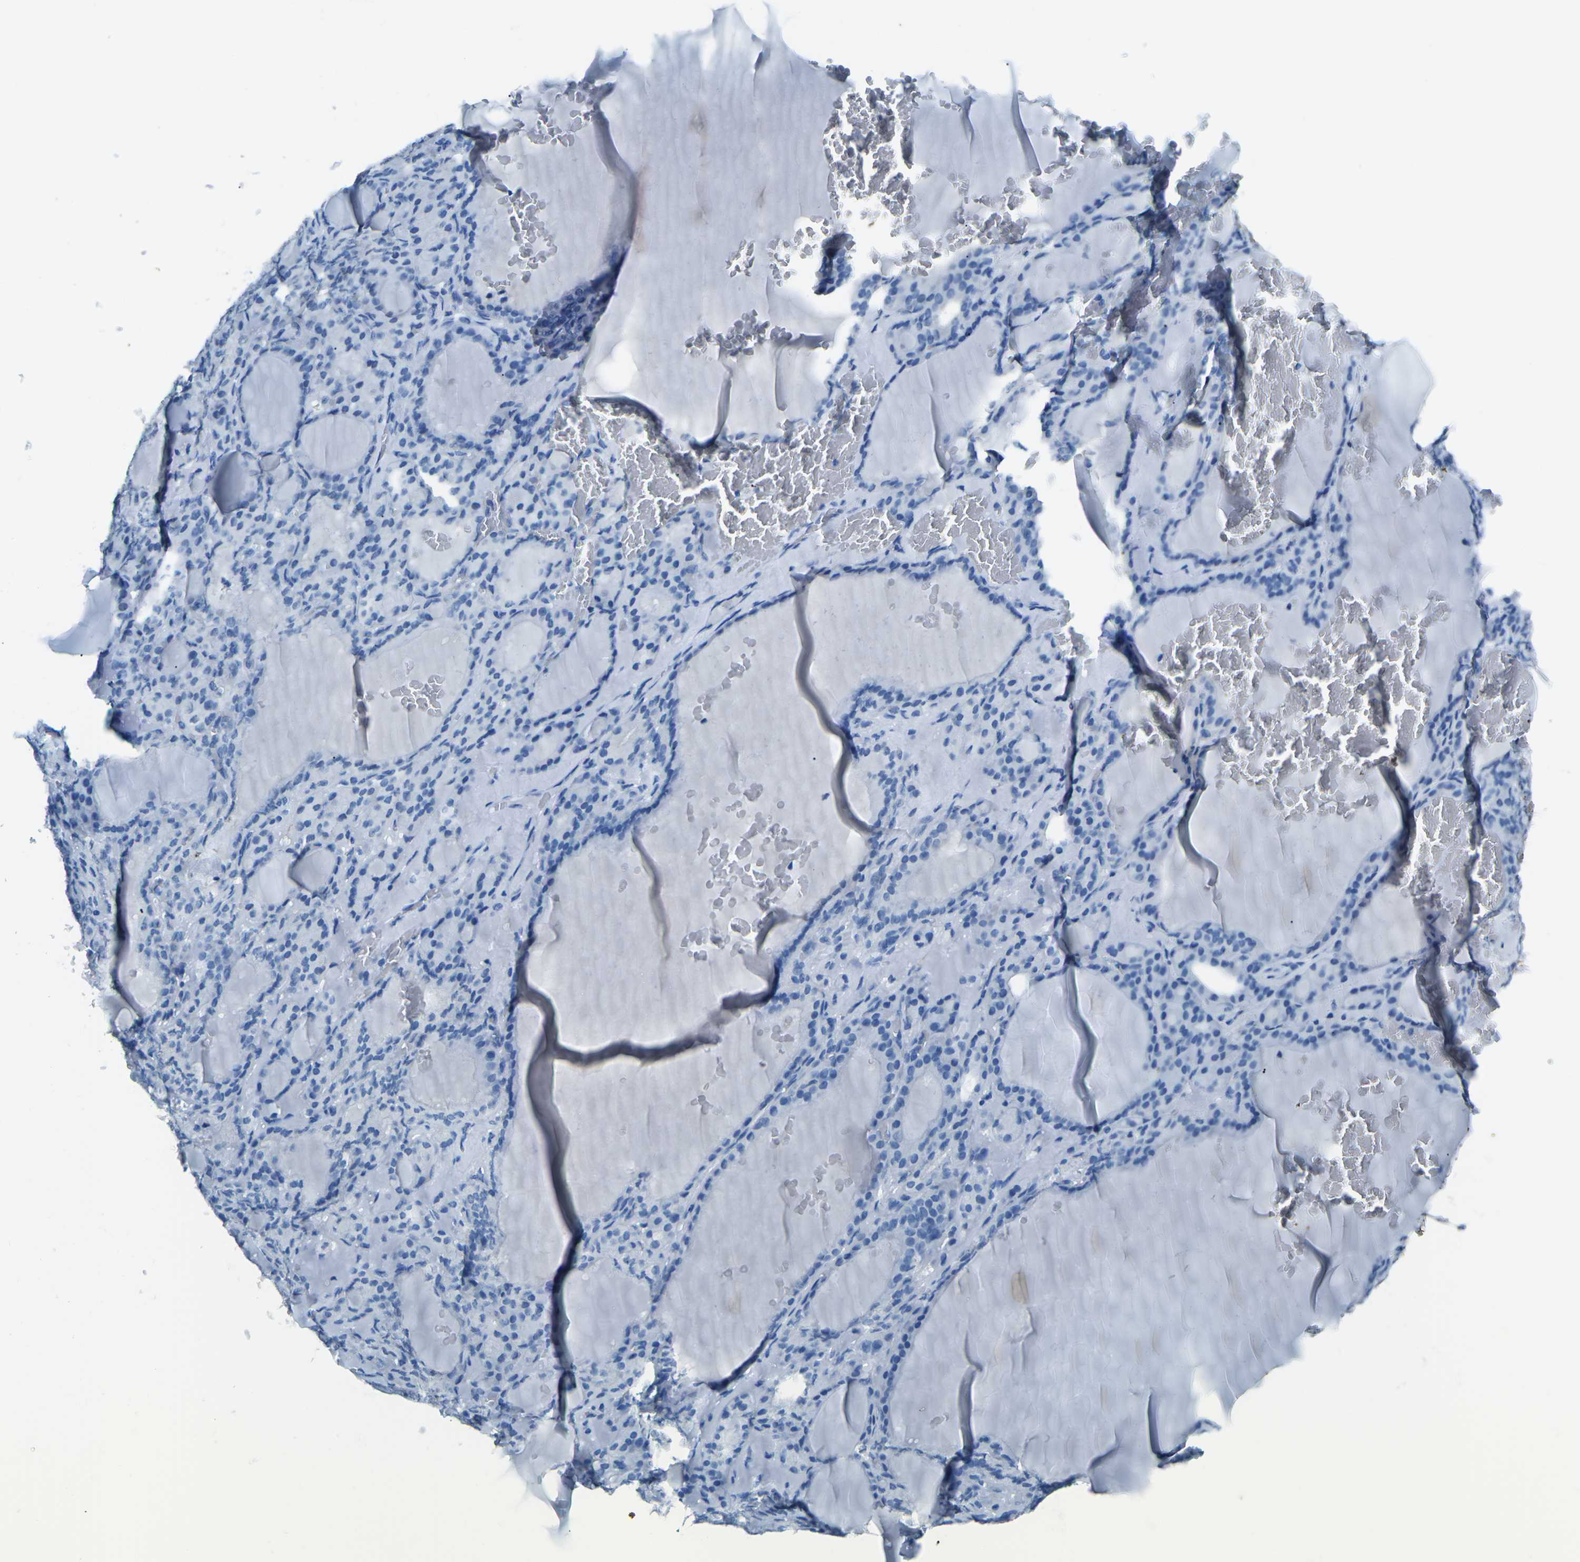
{"staining": {"intensity": "negative", "quantity": "none", "location": "none"}, "tissue": "thyroid gland", "cell_type": "Glandular cells", "image_type": "normal", "snomed": [{"axis": "morphology", "description": "Normal tissue, NOS"}, {"axis": "topography", "description": "Thyroid gland"}], "caption": "A histopathology image of human thyroid gland is negative for staining in glandular cells. (DAB IHC, high magnification).", "gene": "MYH8", "patient": {"sex": "female", "age": 28}}